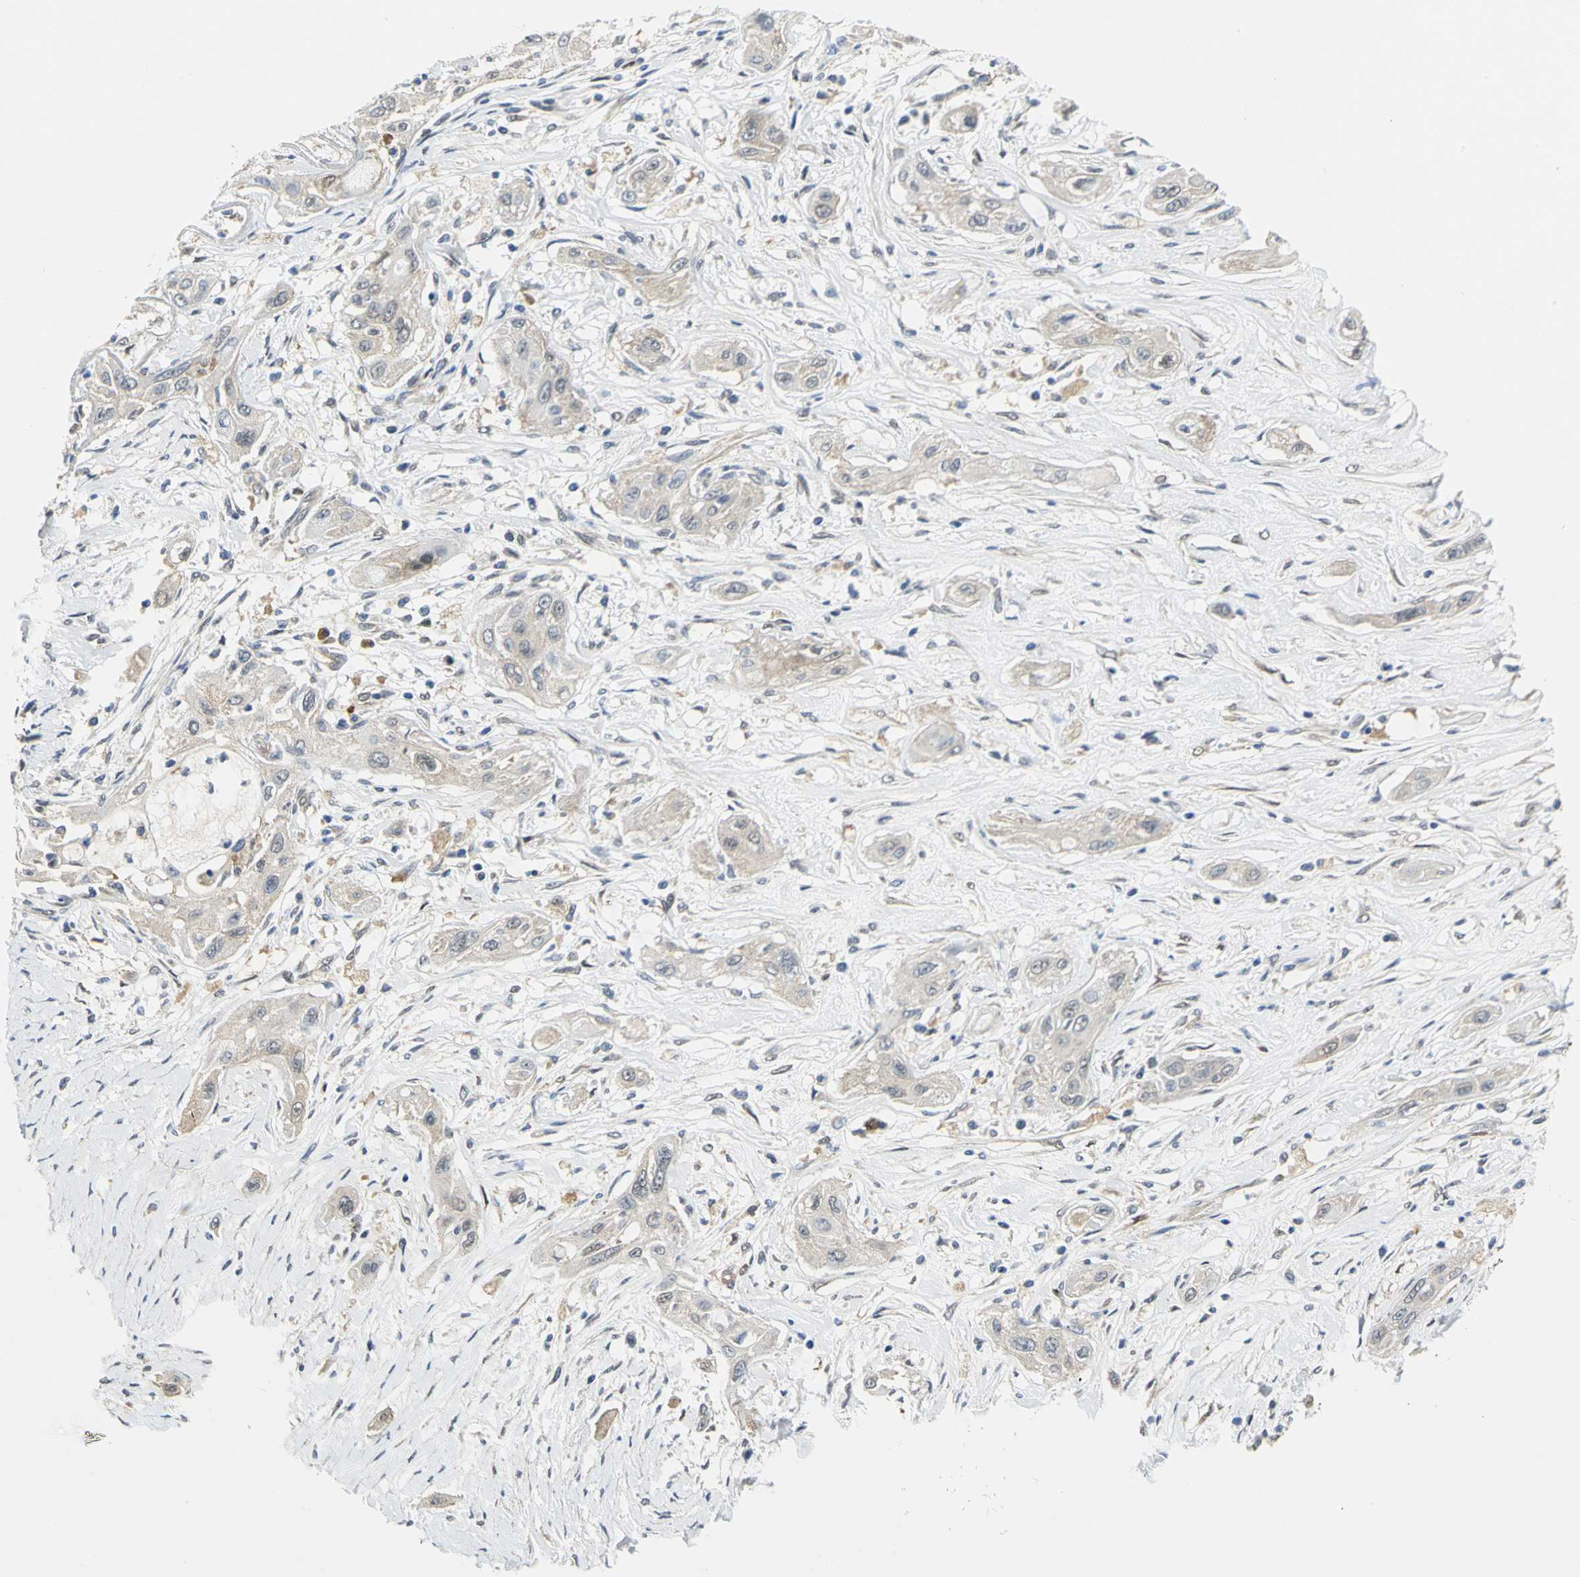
{"staining": {"intensity": "weak", "quantity": "<25%", "location": "cytoplasmic/membranous"}, "tissue": "lung cancer", "cell_type": "Tumor cells", "image_type": "cancer", "snomed": [{"axis": "morphology", "description": "Squamous cell carcinoma, NOS"}, {"axis": "topography", "description": "Lung"}], "caption": "A micrograph of squamous cell carcinoma (lung) stained for a protein displays no brown staining in tumor cells.", "gene": "PGM3", "patient": {"sex": "female", "age": 47}}